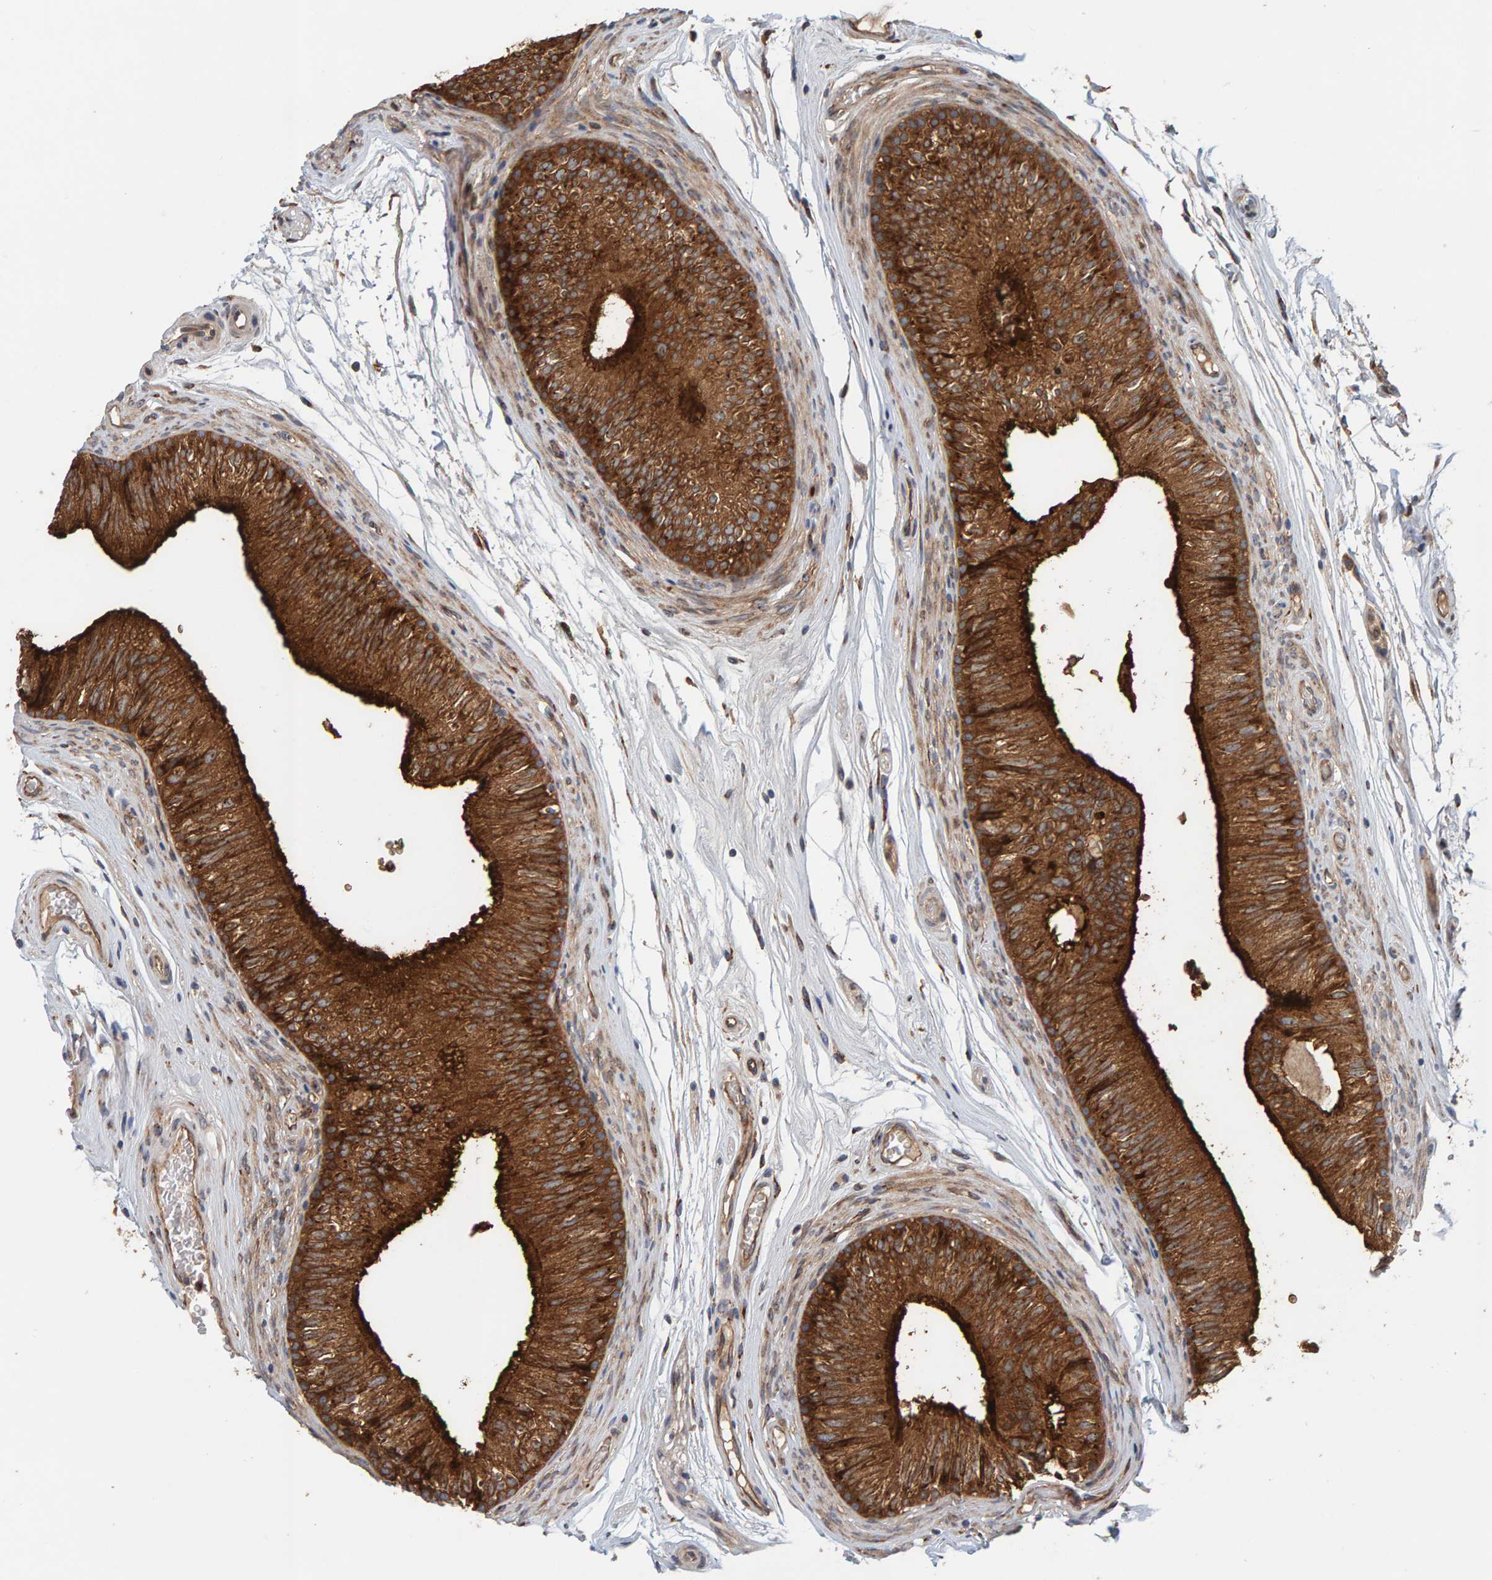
{"staining": {"intensity": "strong", "quantity": ">75%", "location": "cytoplasmic/membranous"}, "tissue": "epididymis", "cell_type": "Glandular cells", "image_type": "normal", "snomed": [{"axis": "morphology", "description": "Normal tissue, NOS"}, {"axis": "topography", "description": "Epididymis"}], "caption": "Epididymis stained for a protein exhibits strong cytoplasmic/membranous positivity in glandular cells. The staining was performed using DAB (3,3'-diaminobenzidine), with brown indicating positive protein expression. Nuclei are stained blue with hematoxylin.", "gene": "BAIAP2", "patient": {"sex": "male", "age": 36}}